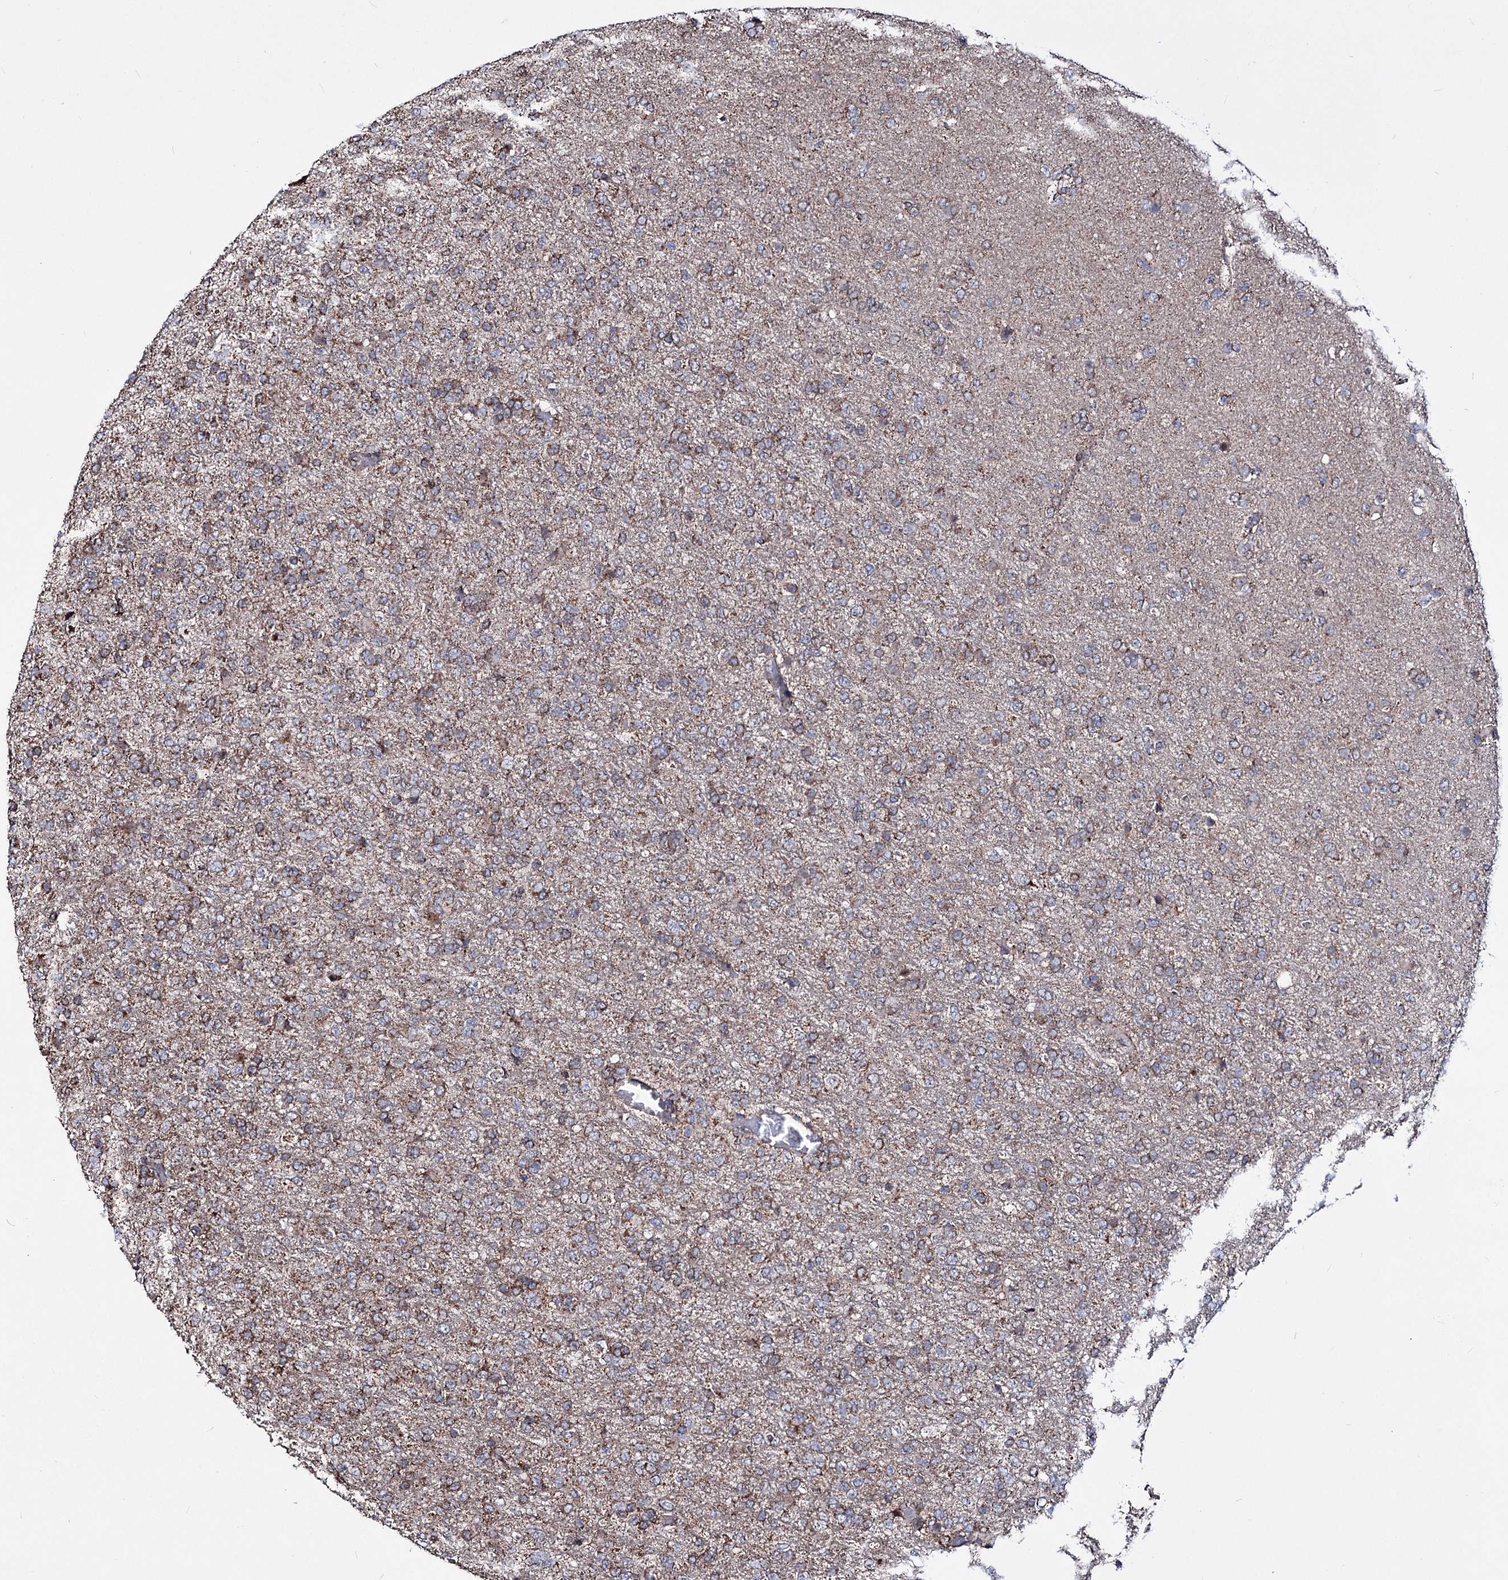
{"staining": {"intensity": "moderate", "quantity": "<25%", "location": "cytoplasmic/membranous"}, "tissue": "glioma", "cell_type": "Tumor cells", "image_type": "cancer", "snomed": [{"axis": "morphology", "description": "Glioma, malignant, High grade"}, {"axis": "topography", "description": "Brain"}], "caption": "DAB immunohistochemical staining of human glioma reveals moderate cytoplasmic/membranous protein staining in about <25% of tumor cells. (brown staining indicates protein expression, while blue staining denotes nuclei).", "gene": "CREB3L4", "patient": {"sex": "female", "age": 74}}